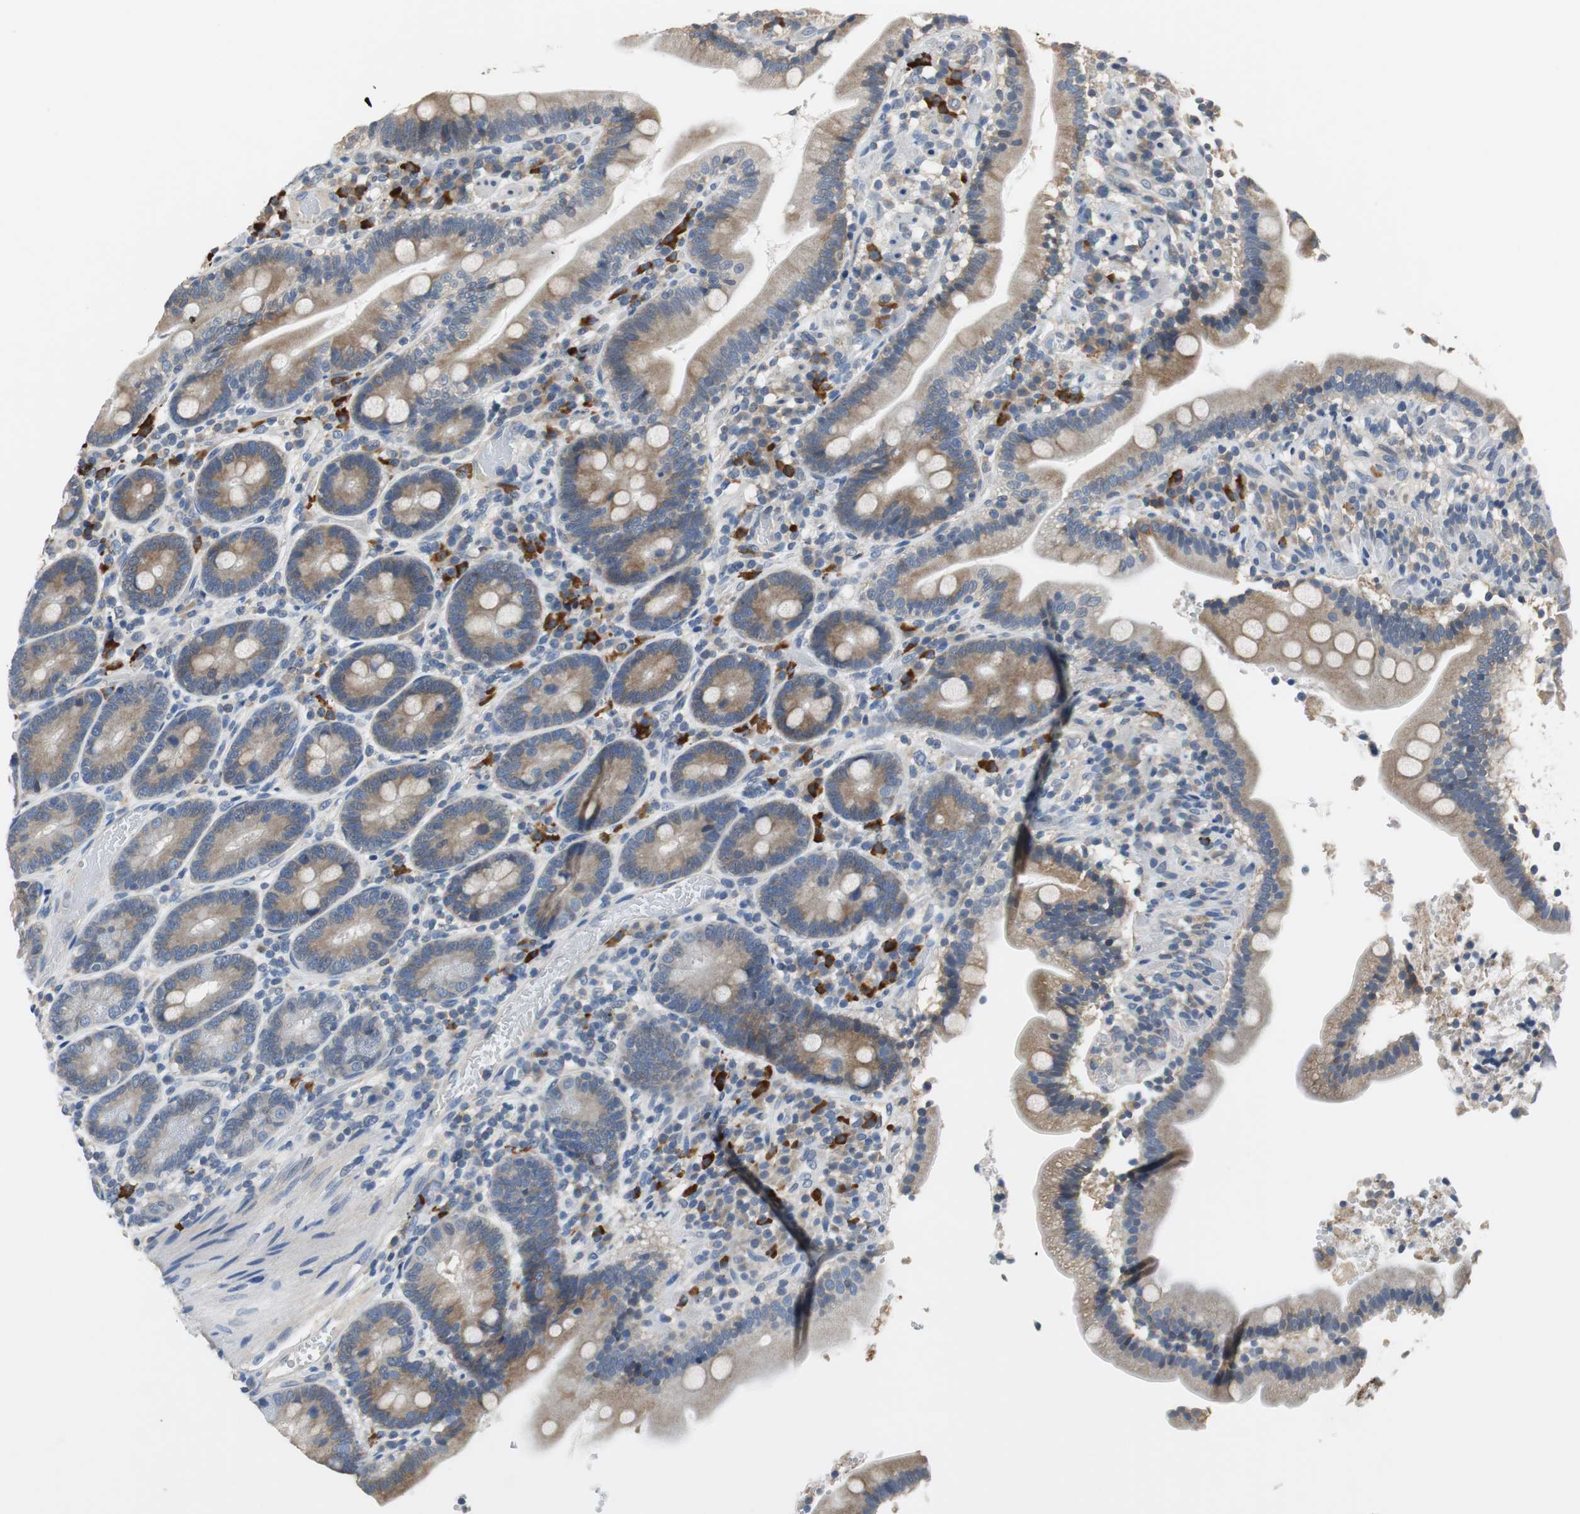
{"staining": {"intensity": "moderate", "quantity": ">75%", "location": "cytoplasmic/membranous"}, "tissue": "duodenum", "cell_type": "Glandular cells", "image_type": "normal", "snomed": [{"axis": "morphology", "description": "Normal tissue, NOS"}, {"axis": "topography", "description": "Duodenum"}], "caption": "An immunohistochemistry (IHC) micrograph of benign tissue is shown. Protein staining in brown highlights moderate cytoplasmic/membranous positivity in duodenum within glandular cells. Ihc stains the protein of interest in brown and the nuclei are stained blue.", "gene": "MTIF2", "patient": {"sex": "male", "age": 66}}